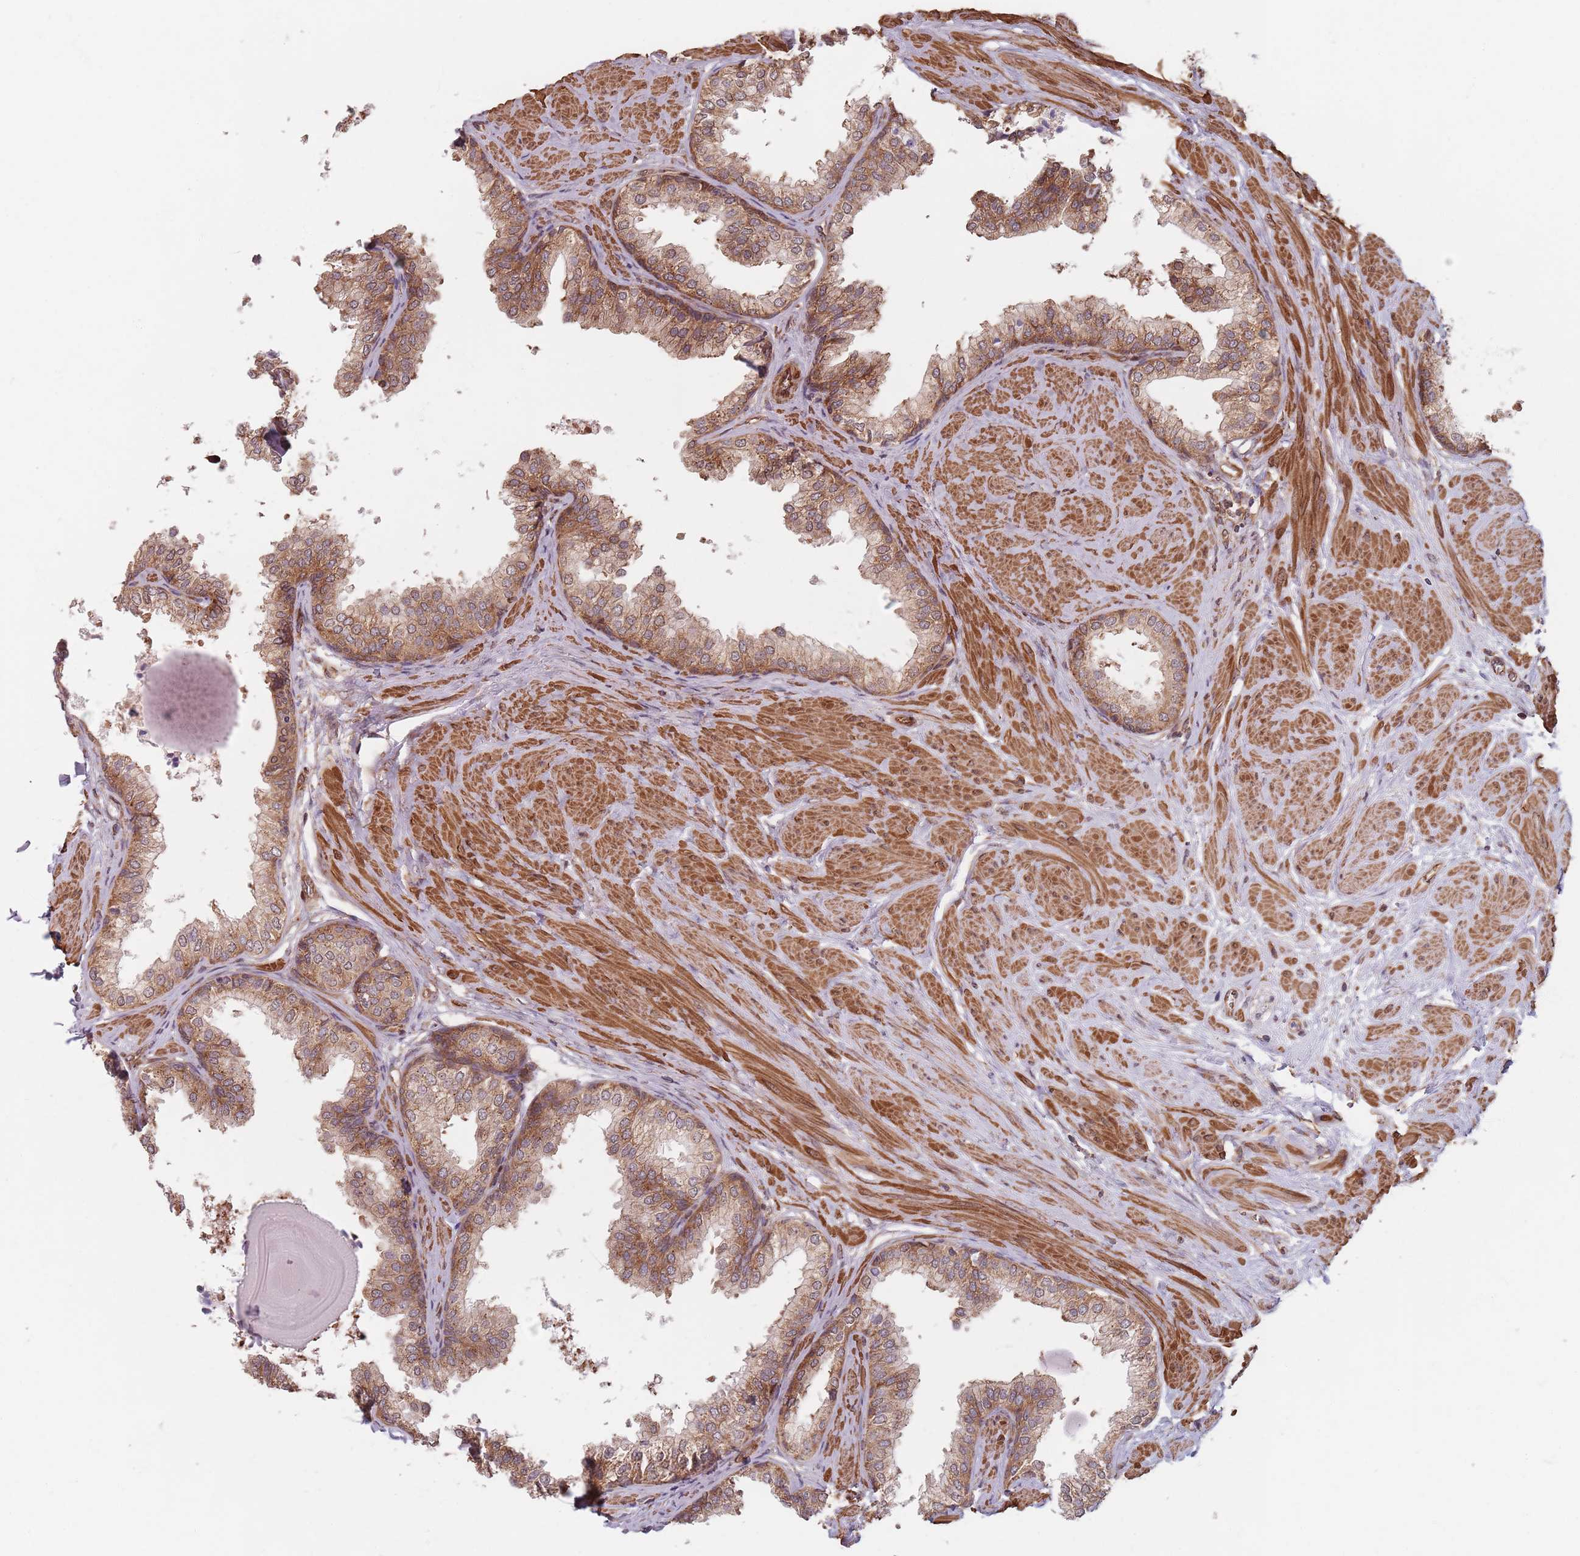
{"staining": {"intensity": "moderate", "quantity": ">75%", "location": "cytoplasmic/membranous"}, "tissue": "prostate", "cell_type": "Glandular cells", "image_type": "normal", "snomed": [{"axis": "morphology", "description": "Normal tissue, NOS"}, {"axis": "topography", "description": "Prostate"}], "caption": "Protein expression analysis of normal human prostate reveals moderate cytoplasmic/membranous staining in about >75% of glandular cells.", "gene": "NOTCH3", "patient": {"sex": "male", "age": 48}}